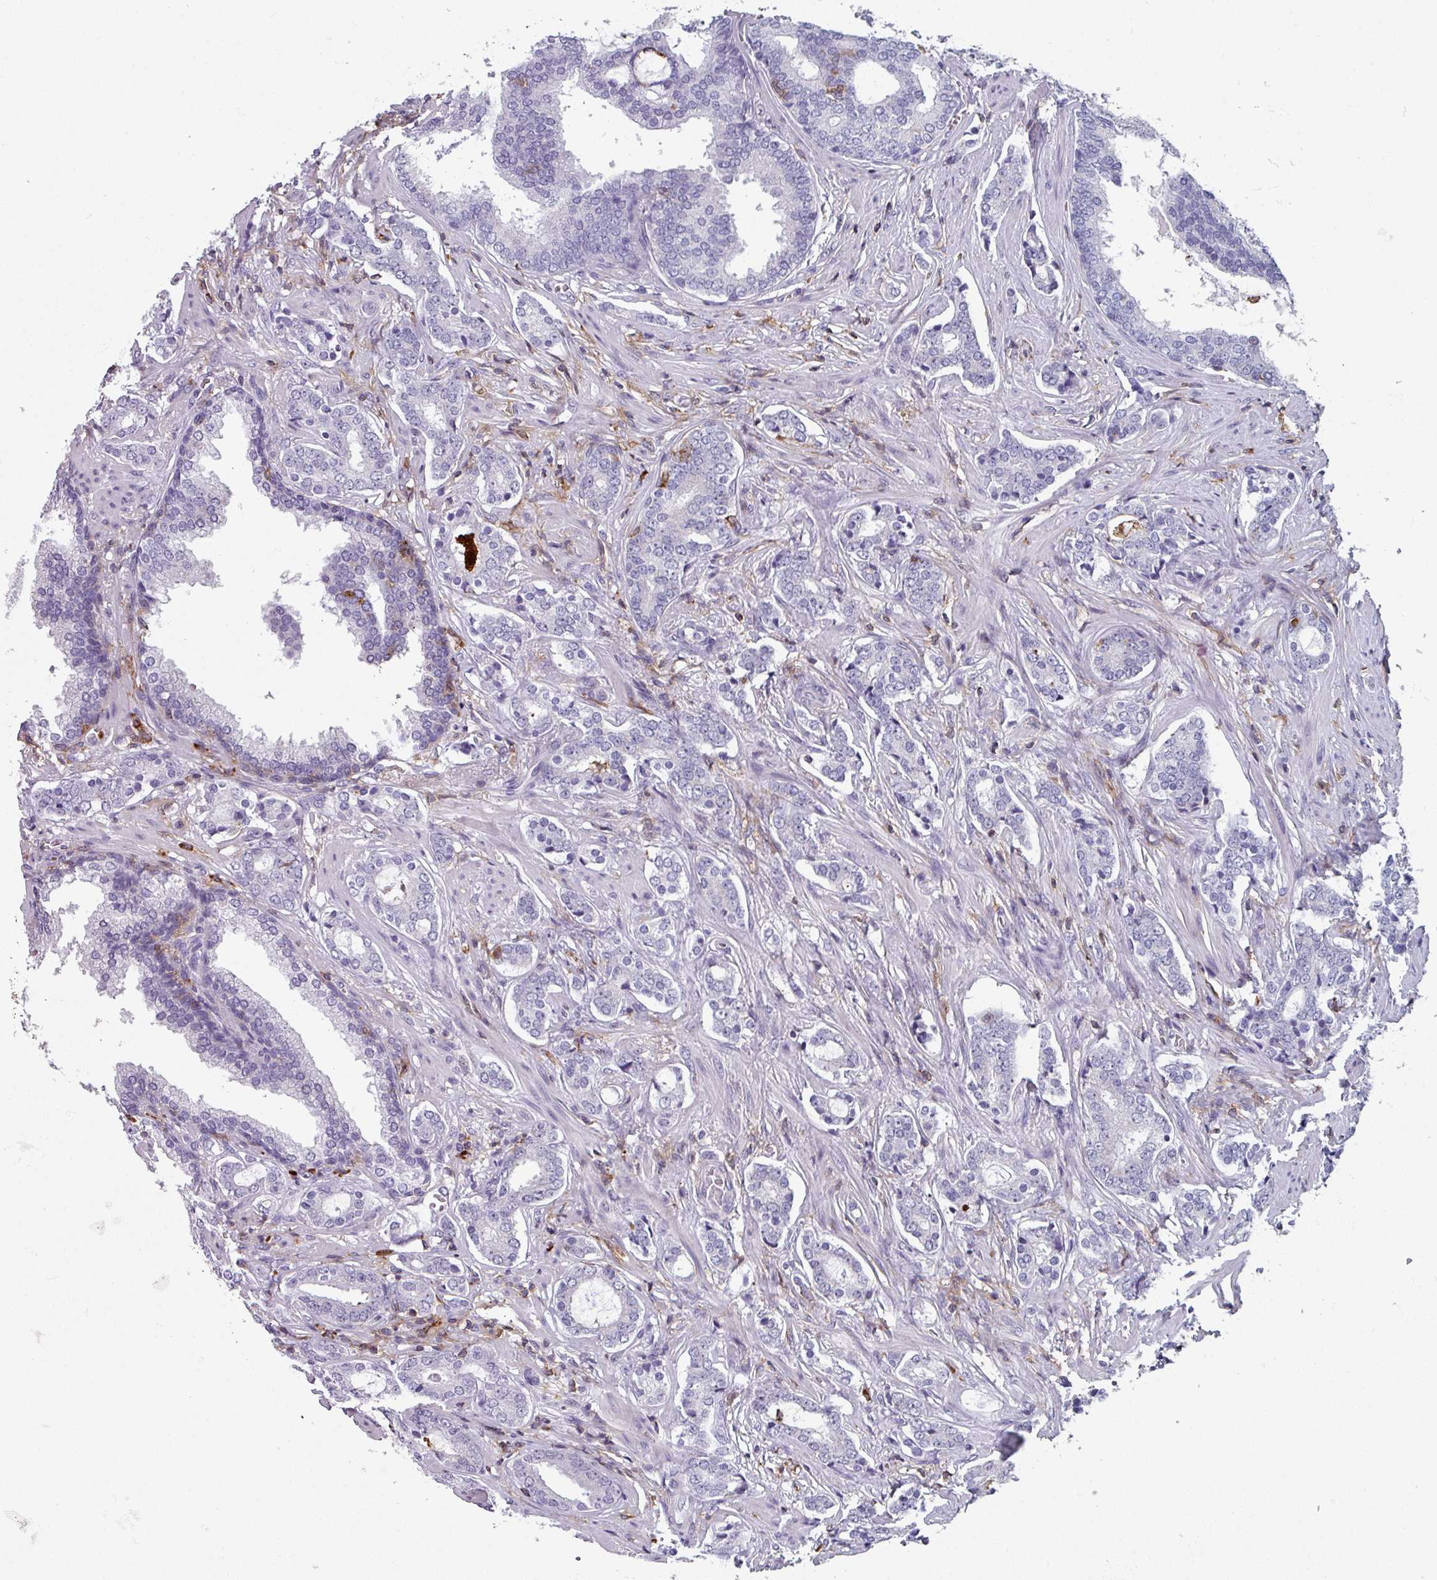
{"staining": {"intensity": "negative", "quantity": "none", "location": "none"}, "tissue": "prostate cancer", "cell_type": "Tumor cells", "image_type": "cancer", "snomed": [{"axis": "morphology", "description": "Adenocarcinoma, High grade"}, {"axis": "topography", "description": "Prostate"}], "caption": "A histopathology image of human prostate cancer (adenocarcinoma (high-grade)) is negative for staining in tumor cells.", "gene": "EXOSC5", "patient": {"sex": "male", "age": 63}}